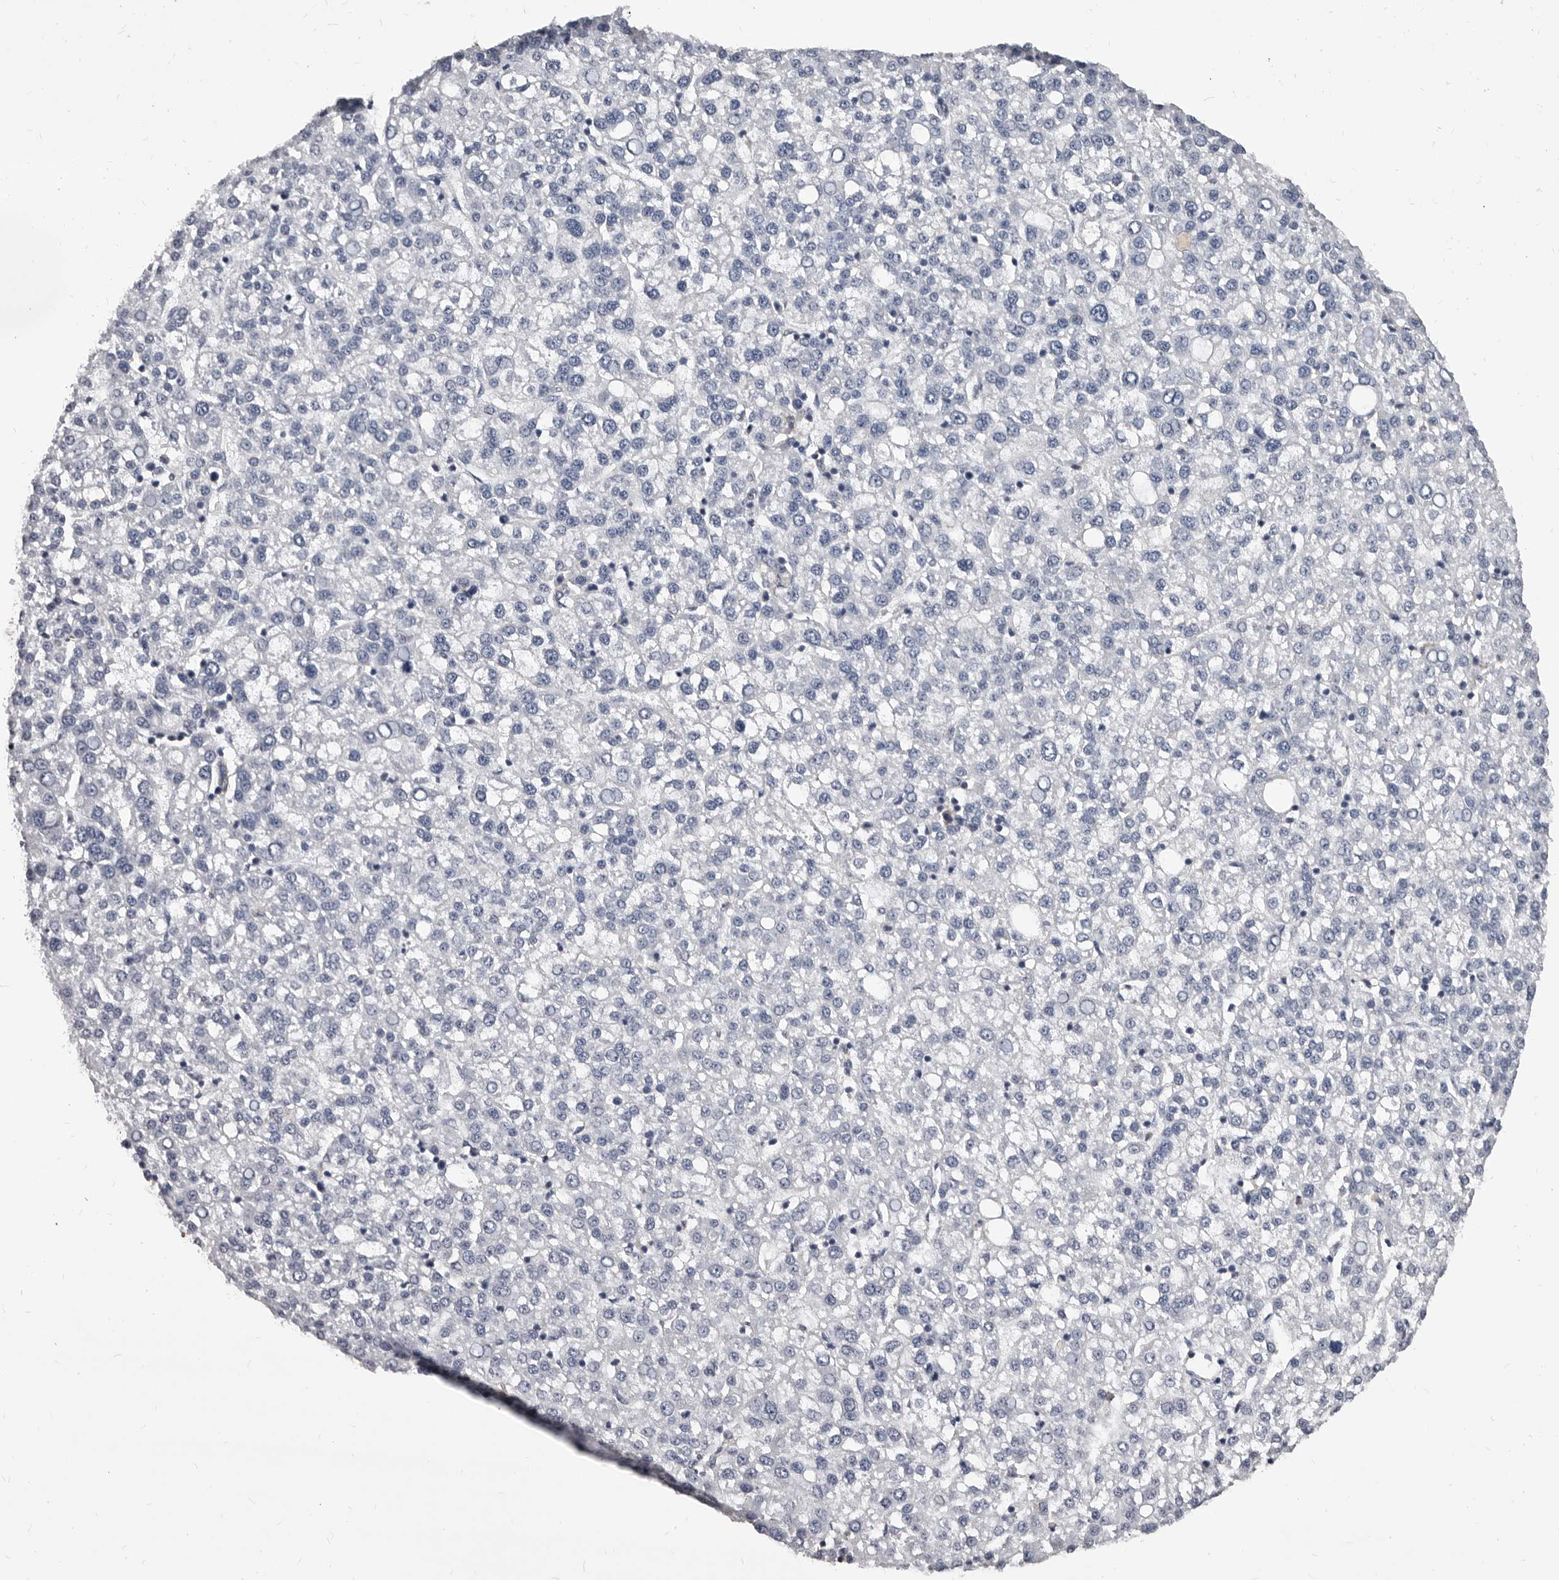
{"staining": {"intensity": "negative", "quantity": "none", "location": "none"}, "tissue": "liver cancer", "cell_type": "Tumor cells", "image_type": "cancer", "snomed": [{"axis": "morphology", "description": "Carcinoma, Hepatocellular, NOS"}, {"axis": "topography", "description": "Liver"}], "caption": "Tumor cells are negative for protein expression in human liver cancer (hepatocellular carcinoma).", "gene": "NIBAN1", "patient": {"sex": "female", "age": 58}}